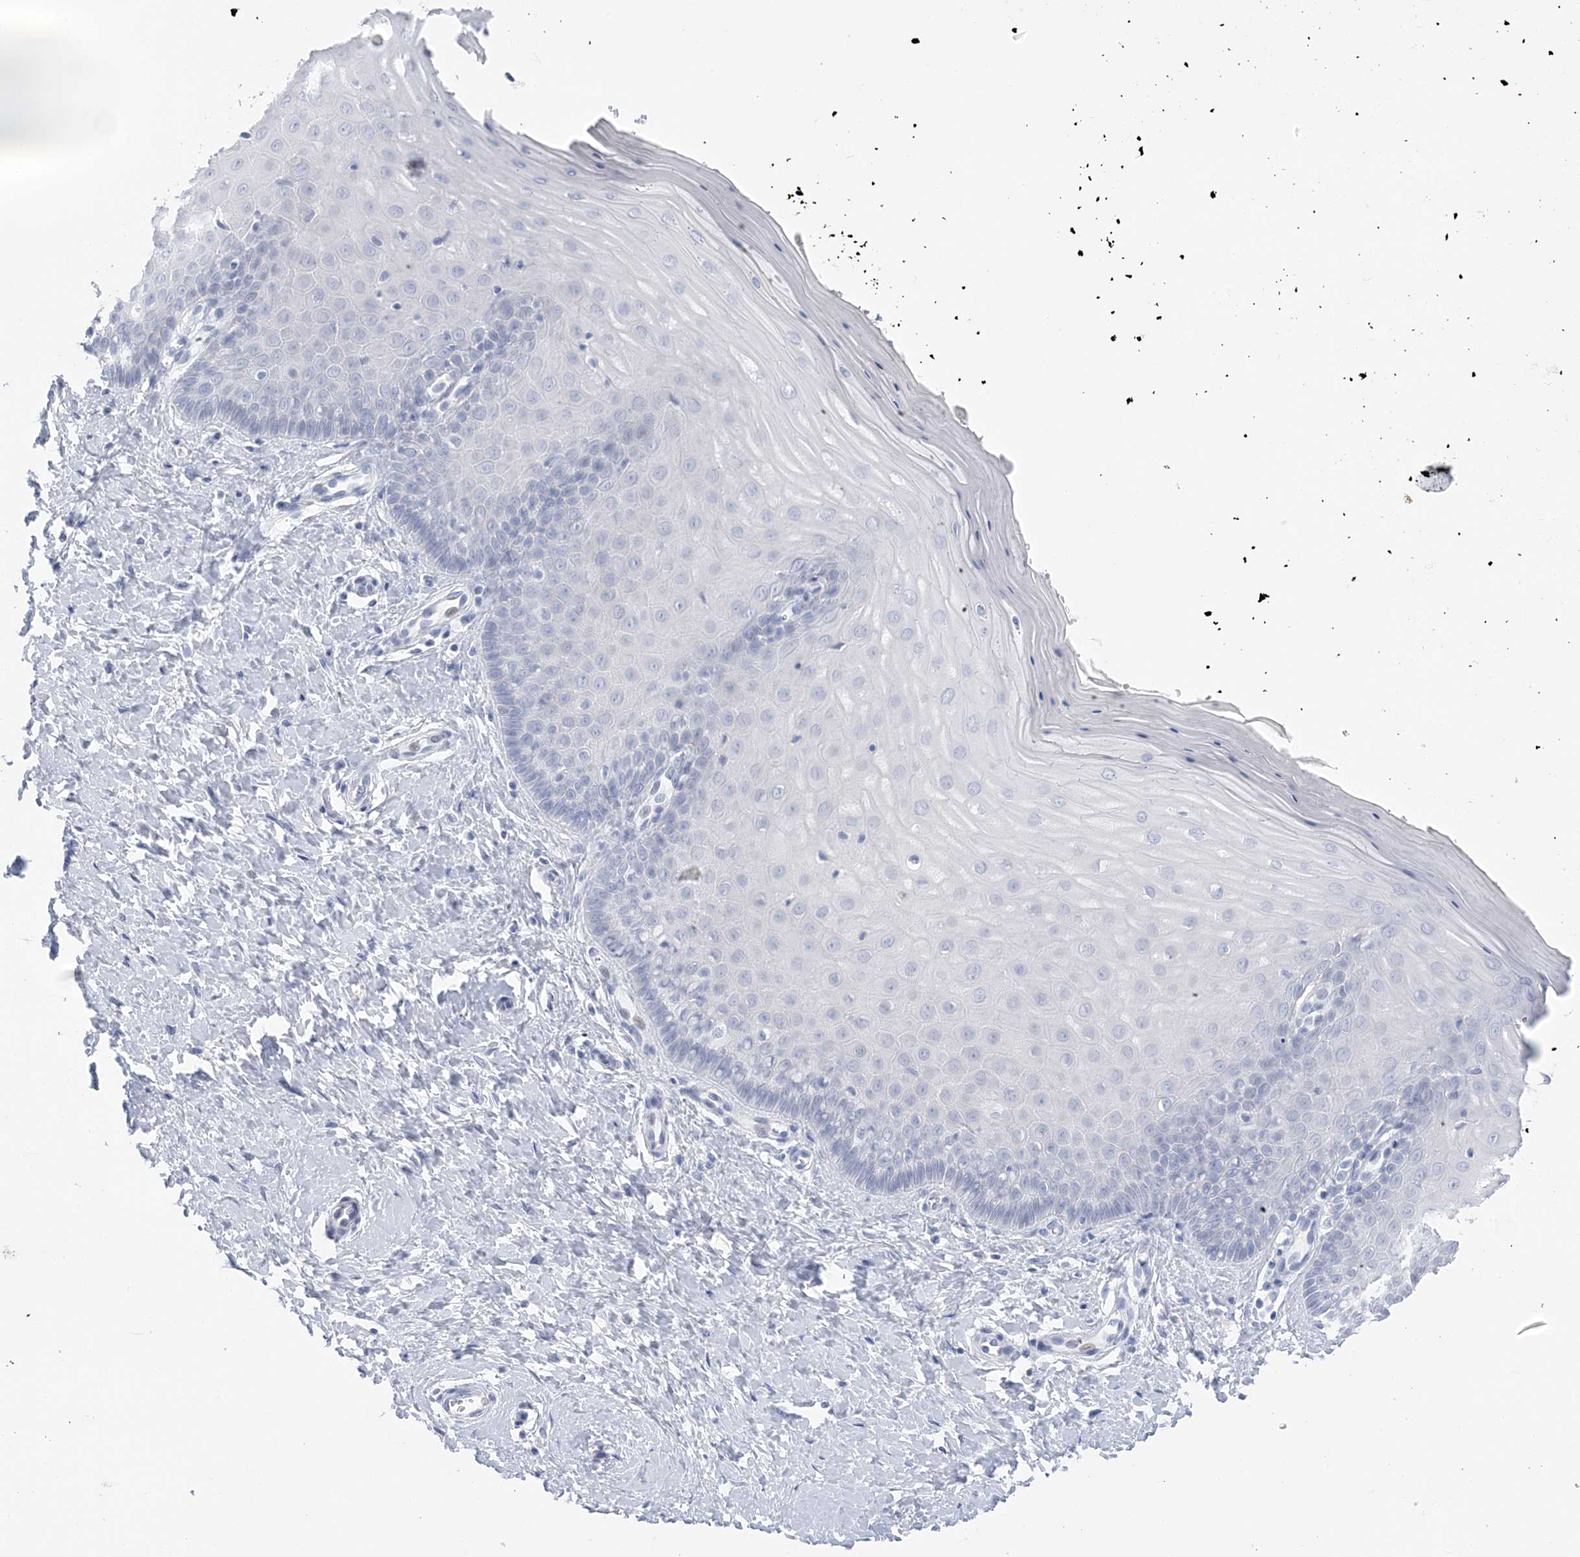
{"staining": {"intensity": "negative", "quantity": "none", "location": "none"}, "tissue": "cervix", "cell_type": "Glandular cells", "image_type": "normal", "snomed": [{"axis": "morphology", "description": "Normal tissue, NOS"}, {"axis": "topography", "description": "Cervix"}], "caption": "Glandular cells show no significant protein staining in benign cervix.", "gene": "SH3YL1", "patient": {"sex": "female", "age": 55}}